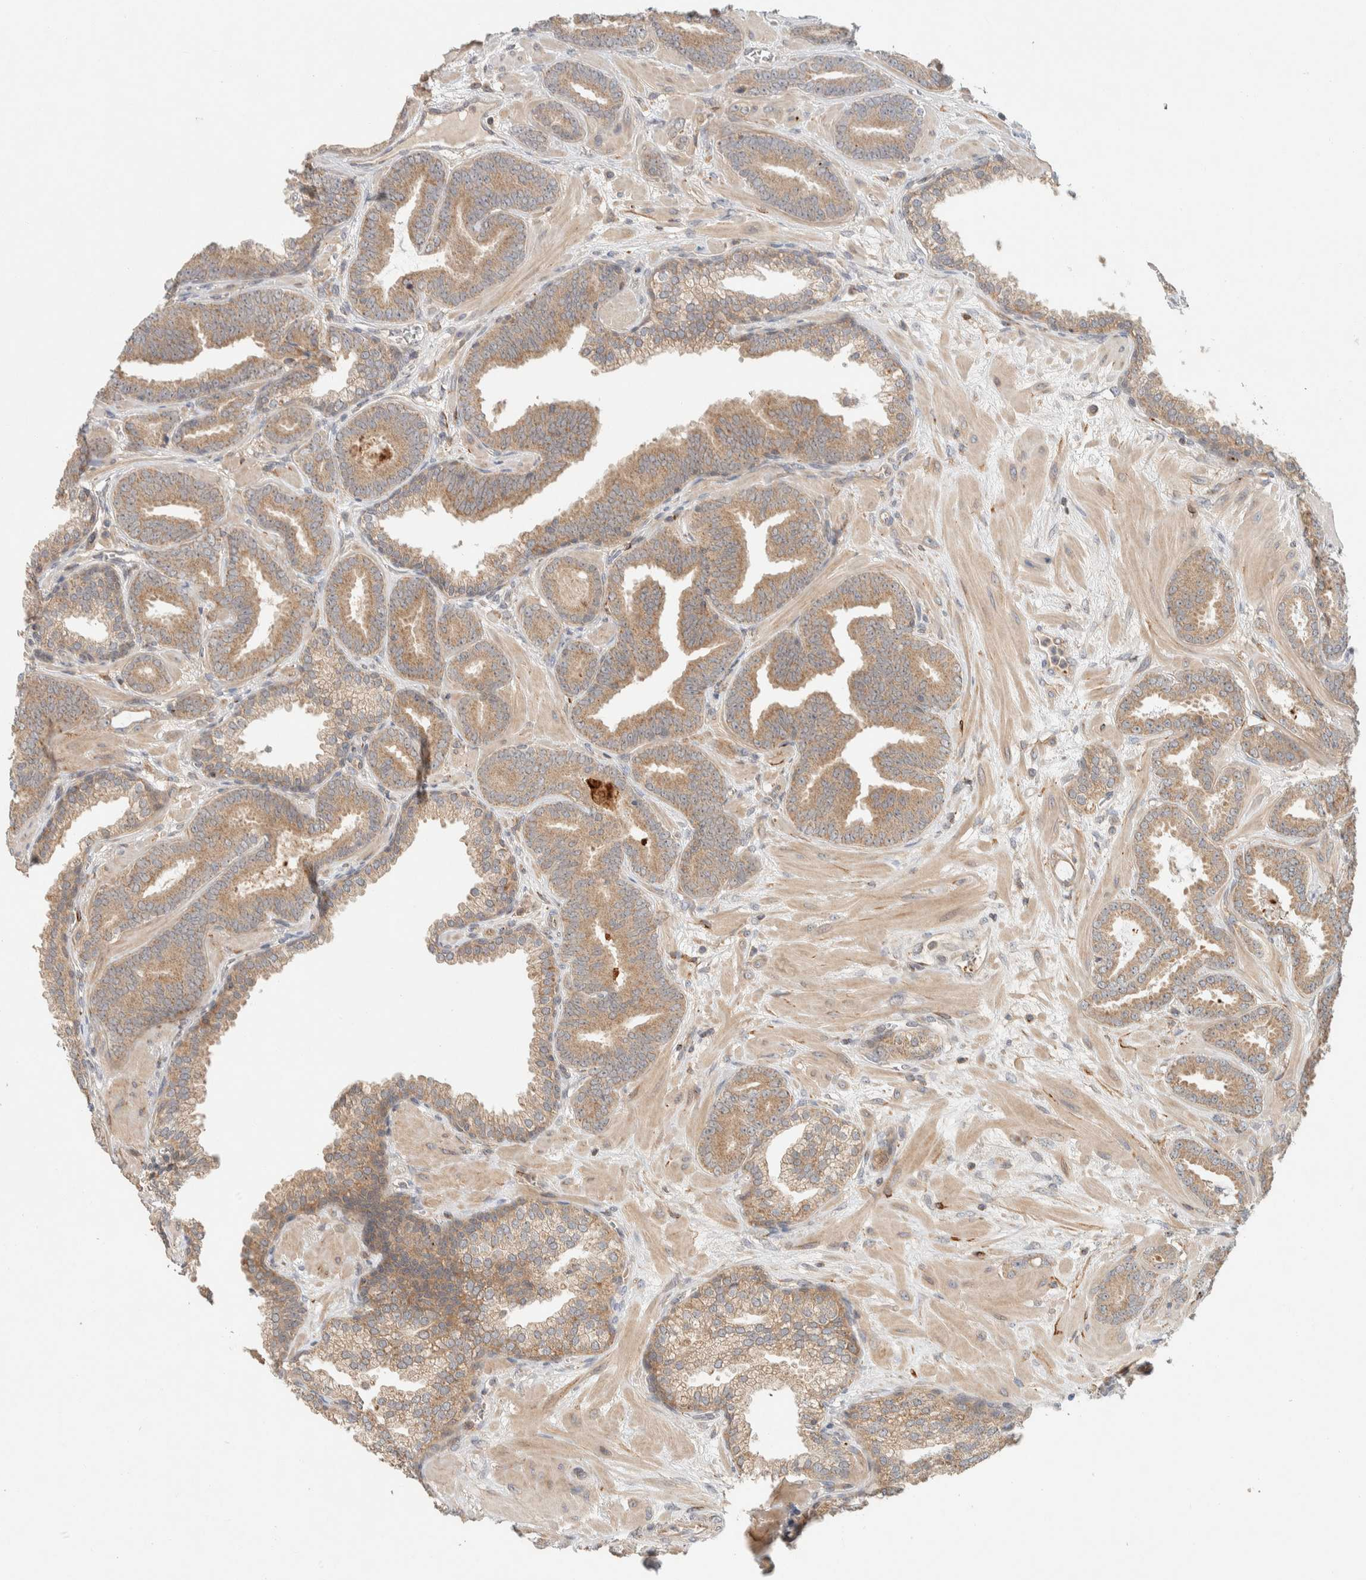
{"staining": {"intensity": "weak", "quantity": ">75%", "location": "cytoplasmic/membranous"}, "tissue": "prostate cancer", "cell_type": "Tumor cells", "image_type": "cancer", "snomed": [{"axis": "morphology", "description": "Adenocarcinoma, Low grade"}, {"axis": "topography", "description": "Prostate"}], "caption": "There is low levels of weak cytoplasmic/membranous positivity in tumor cells of prostate adenocarcinoma (low-grade), as demonstrated by immunohistochemical staining (brown color).", "gene": "KIF9", "patient": {"sex": "male", "age": 62}}